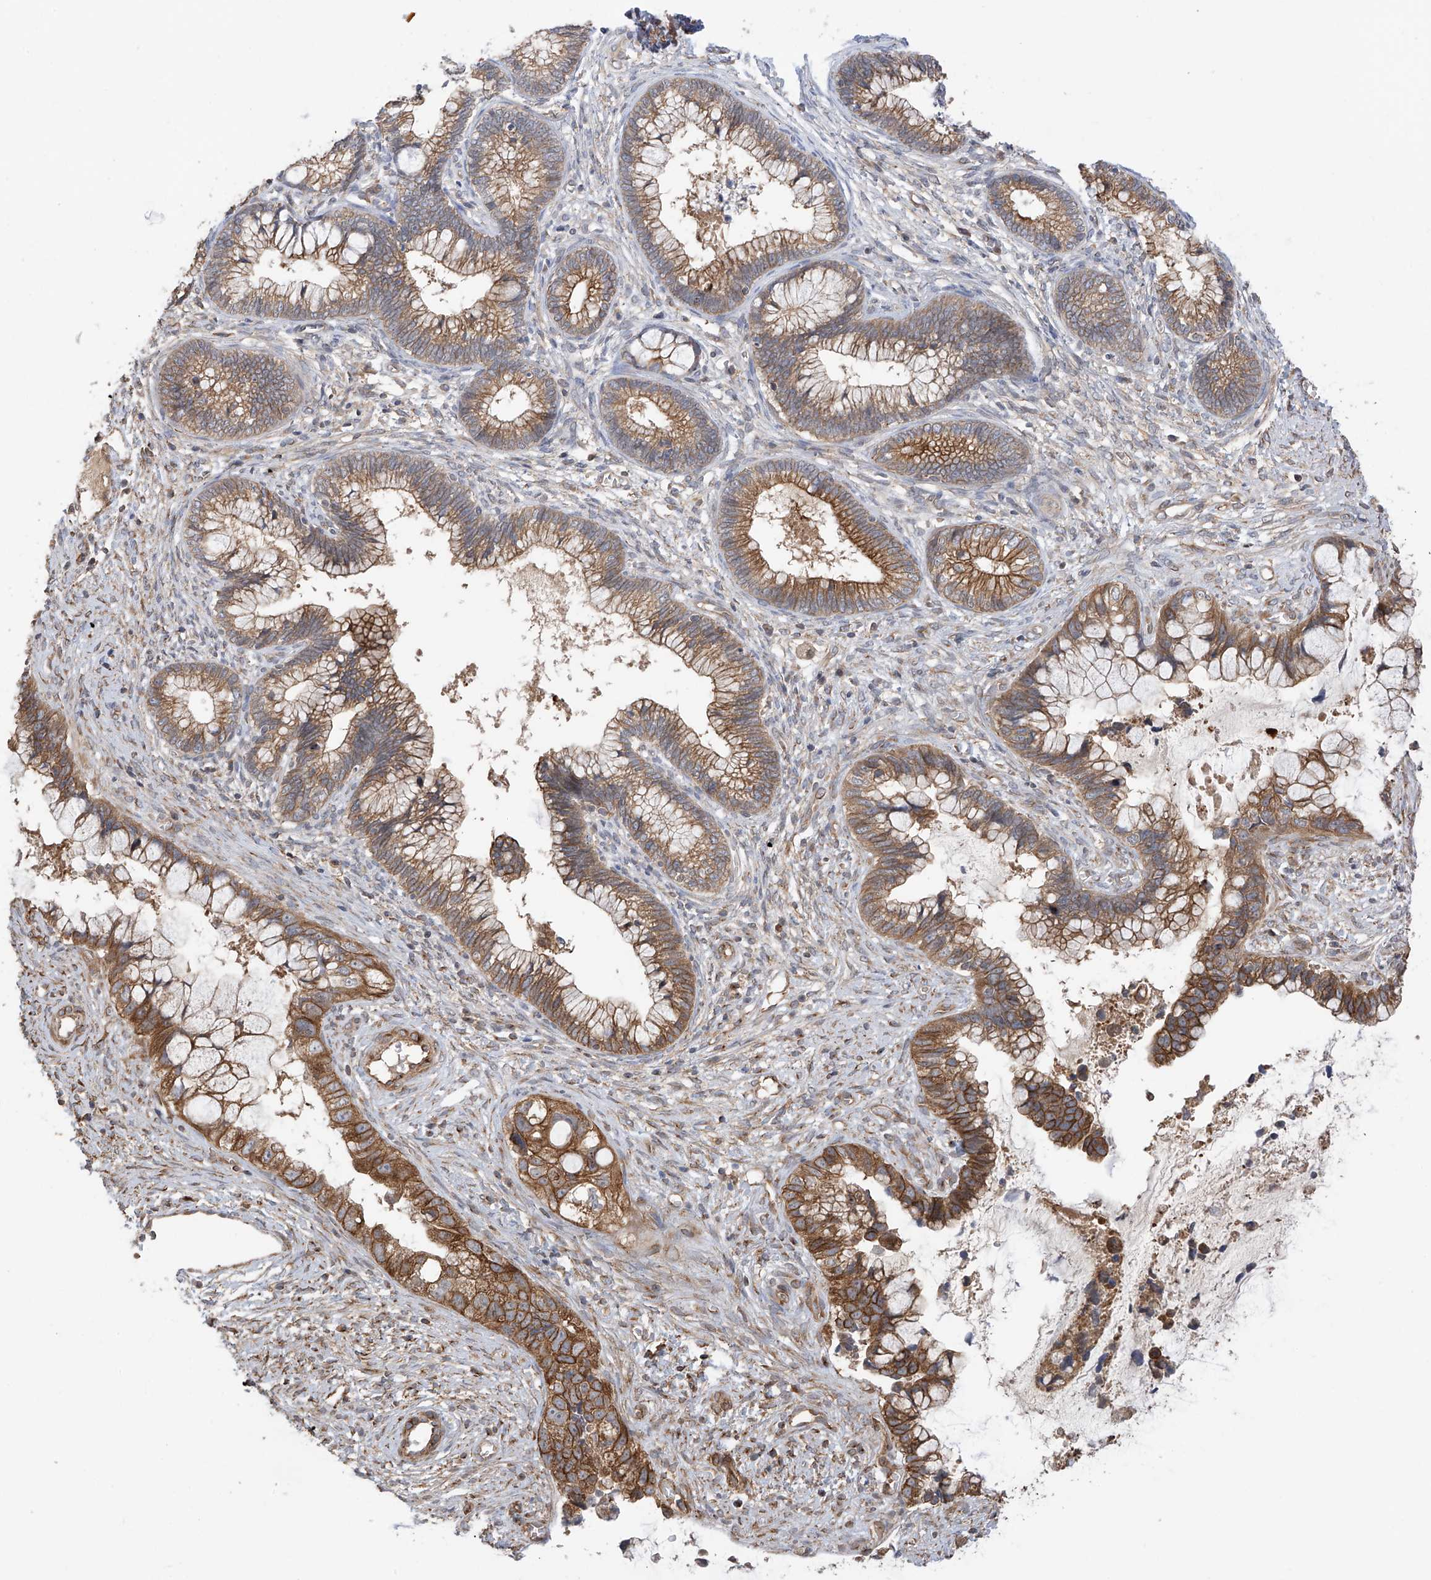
{"staining": {"intensity": "moderate", "quantity": ">75%", "location": "cytoplasmic/membranous"}, "tissue": "cervical cancer", "cell_type": "Tumor cells", "image_type": "cancer", "snomed": [{"axis": "morphology", "description": "Adenocarcinoma, NOS"}, {"axis": "topography", "description": "Cervix"}], "caption": "Immunohistochemistry staining of cervical cancer, which demonstrates medium levels of moderate cytoplasmic/membranous expression in approximately >75% of tumor cells indicating moderate cytoplasmic/membranous protein staining. The staining was performed using DAB (3,3'-diaminobenzidine) (brown) for protein detection and nuclei were counterstained in hematoxylin (blue).", "gene": "RPAIN", "patient": {"sex": "female", "age": 44}}